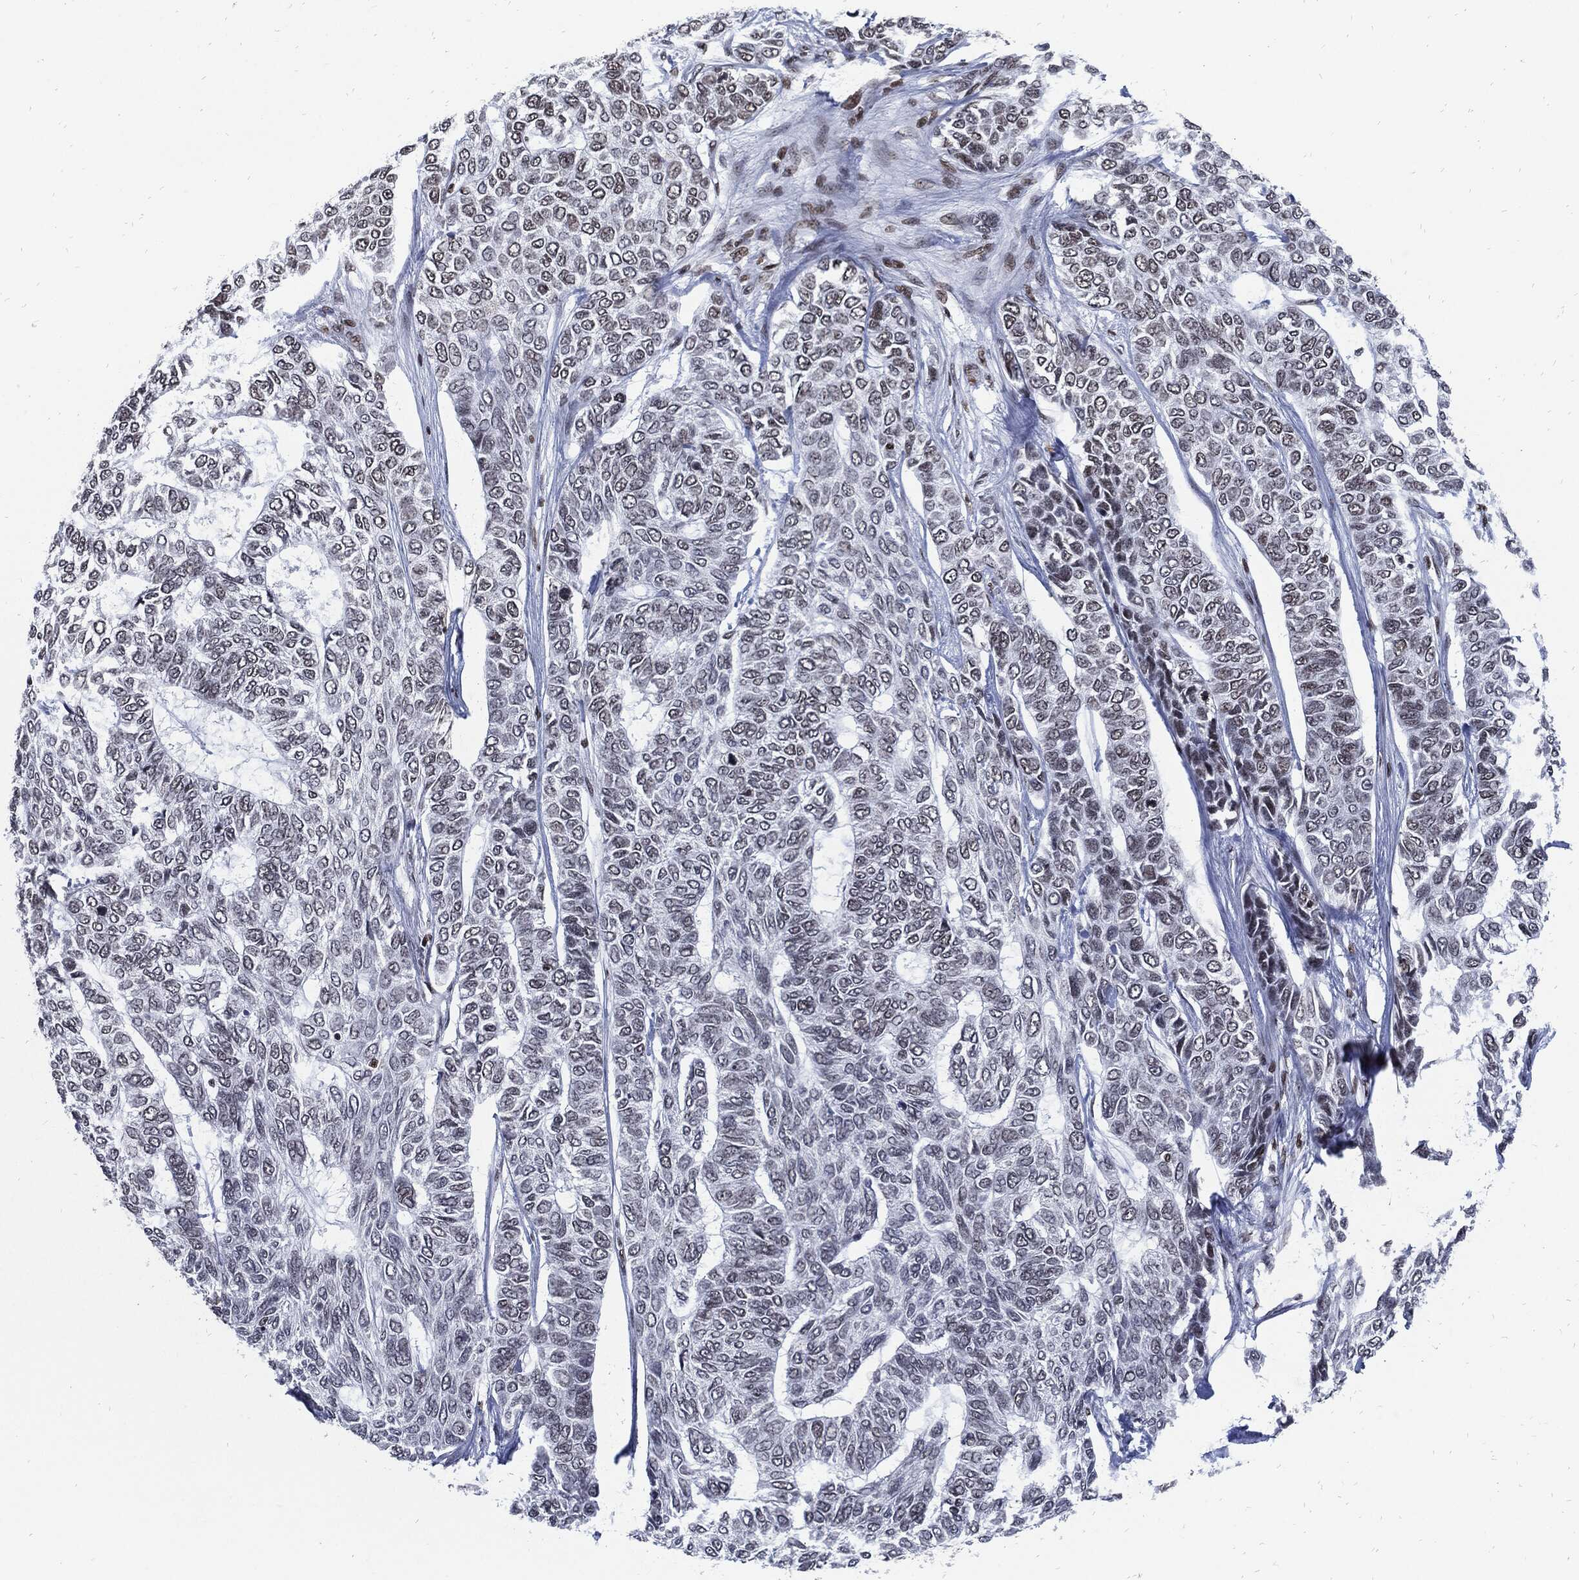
{"staining": {"intensity": "negative", "quantity": "none", "location": "none"}, "tissue": "skin cancer", "cell_type": "Tumor cells", "image_type": "cancer", "snomed": [{"axis": "morphology", "description": "Basal cell carcinoma"}, {"axis": "topography", "description": "Skin"}], "caption": "Image shows no significant protein positivity in tumor cells of basal cell carcinoma (skin). The staining is performed using DAB (3,3'-diaminobenzidine) brown chromogen with nuclei counter-stained in using hematoxylin.", "gene": "TERF2", "patient": {"sex": "female", "age": 65}}